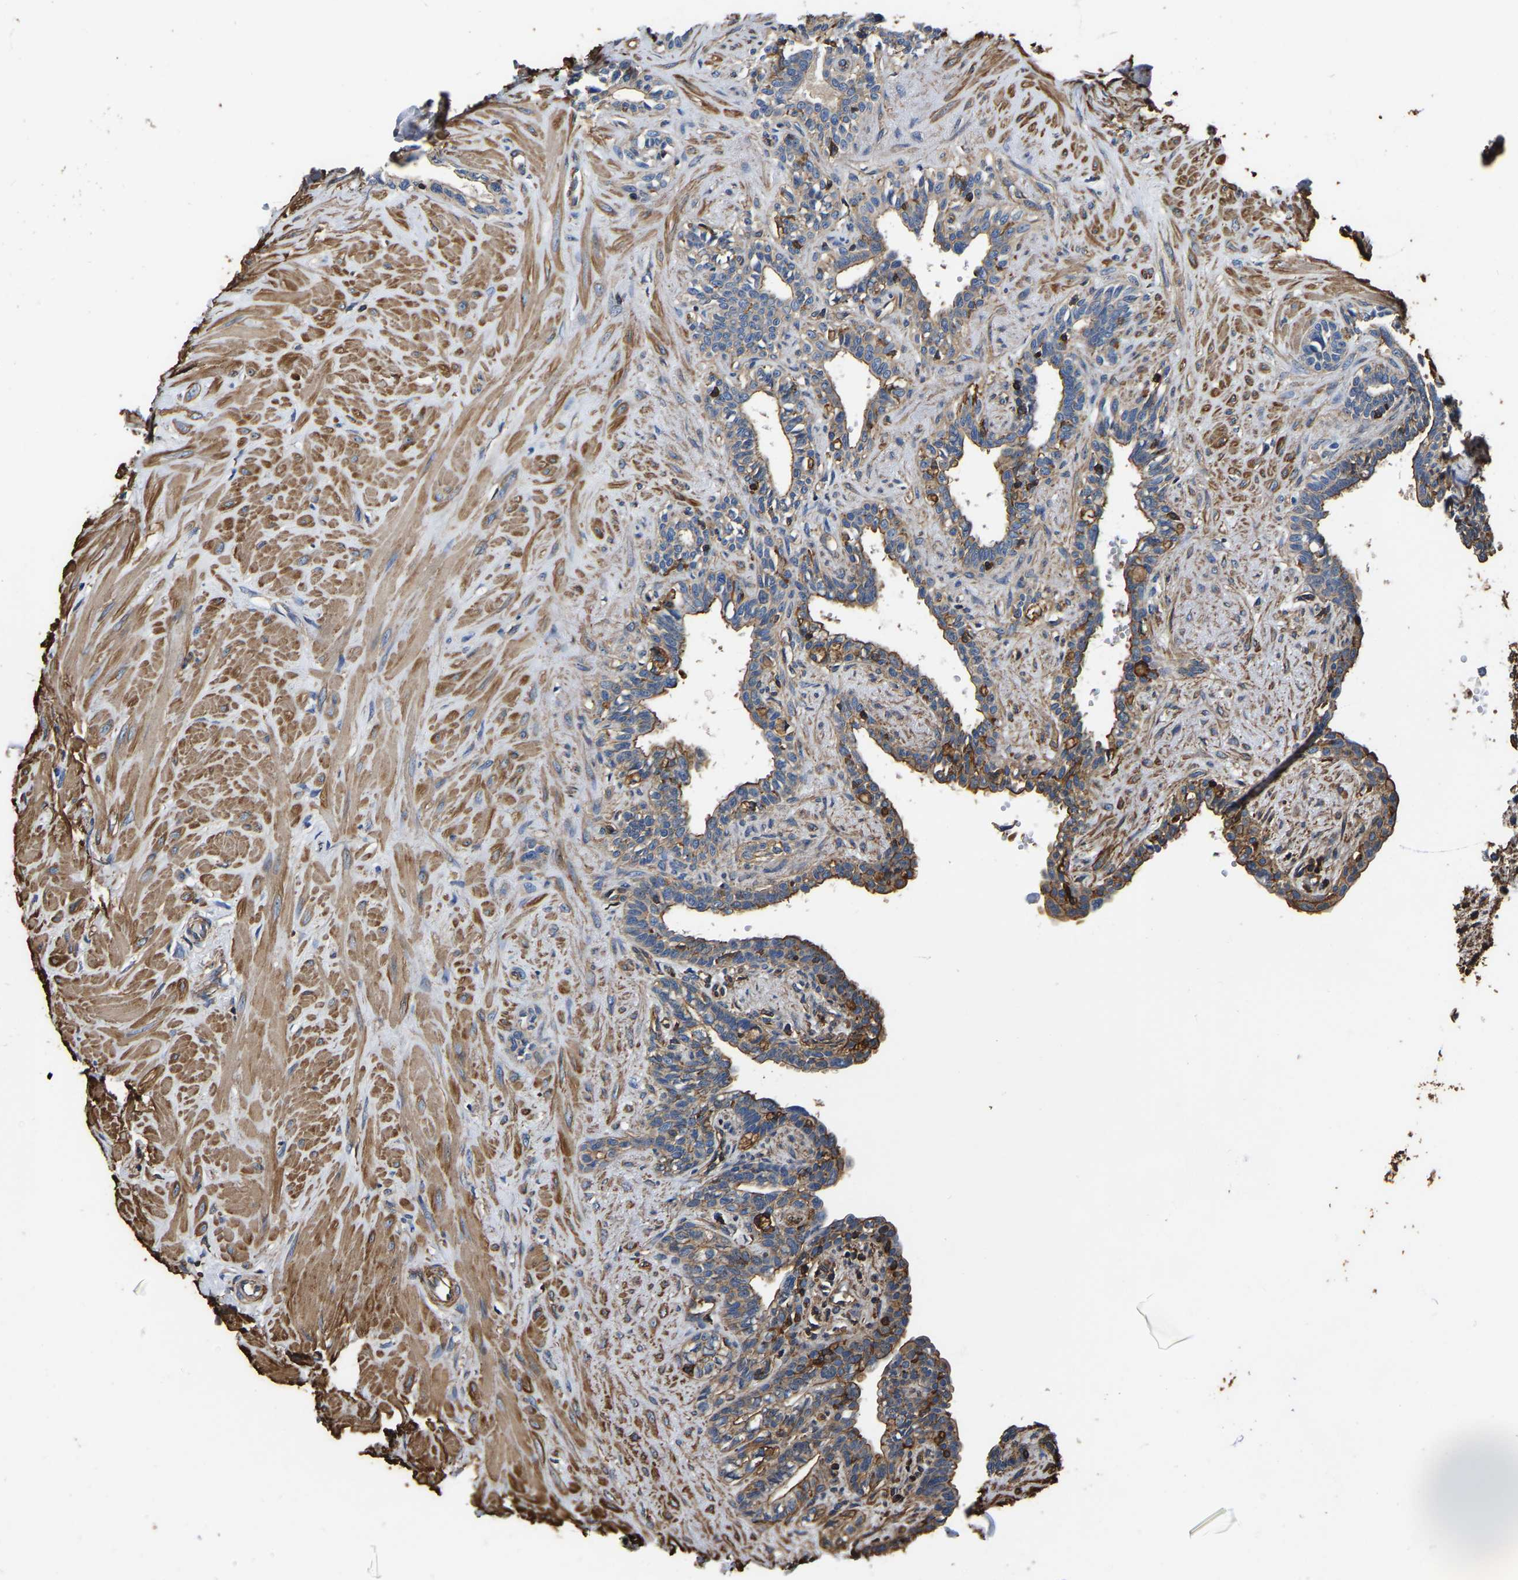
{"staining": {"intensity": "moderate", "quantity": ">75%", "location": "cytoplasmic/membranous"}, "tissue": "seminal vesicle", "cell_type": "Glandular cells", "image_type": "normal", "snomed": [{"axis": "morphology", "description": "Normal tissue, NOS"}, {"axis": "morphology", "description": "Adenocarcinoma, High grade"}, {"axis": "topography", "description": "Prostate"}, {"axis": "topography", "description": "Seminal veicle"}], "caption": "Glandular cells display medium levels of moderate cytoplasmic/membranous positivity in approximately >75% of cells in unremarkable seminal vesicle. The staining was performed using DAB to visualize the protein expression in brown, while the nuclei were stained in blue with hematoxylin (Magnification: 20x).", "gene": "ARMT1", "patient": {"sex": "male", "age": 55}}